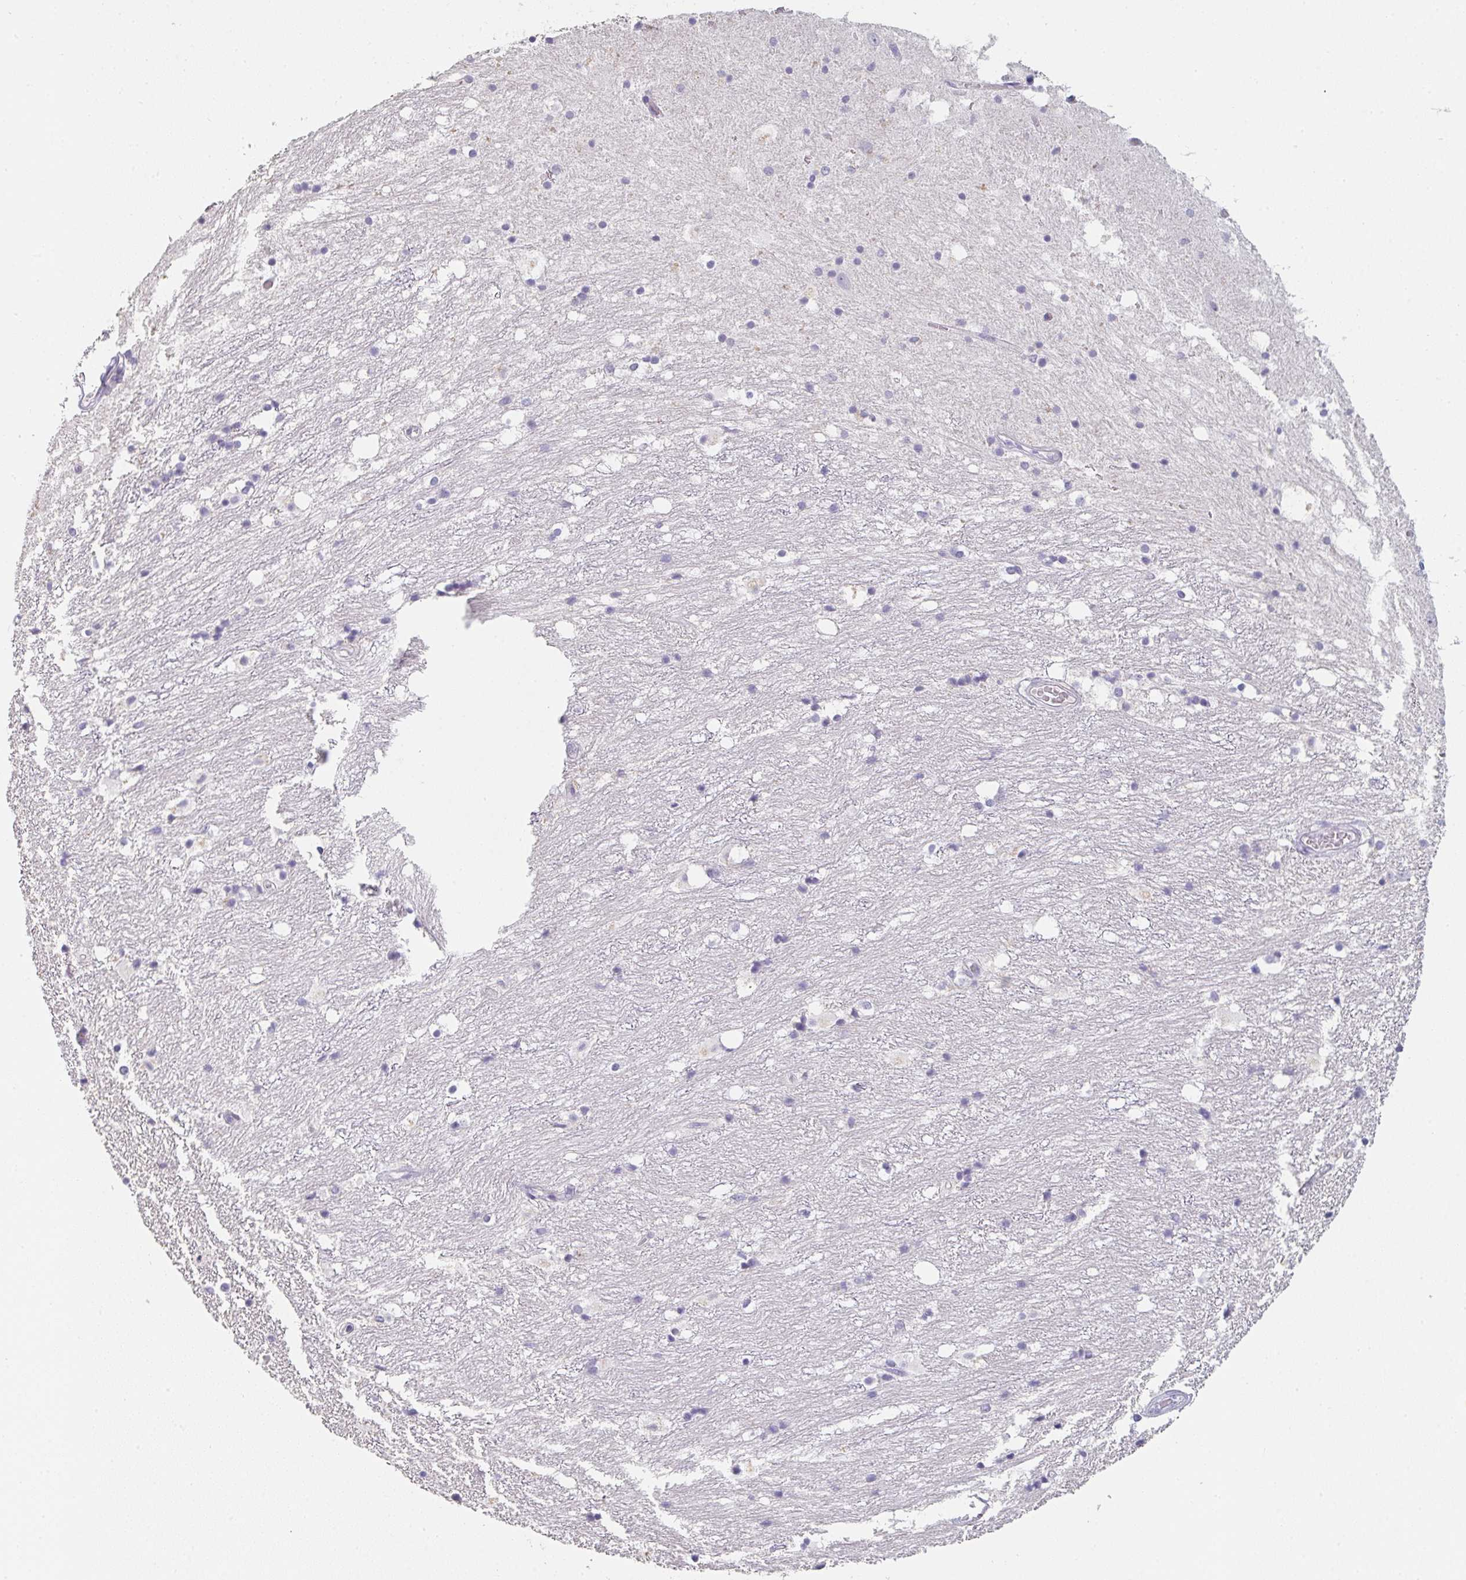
{"staining": {"intensity": "negative", "quantity": "none", "location": "none"}, "tissue": "hippocampus", "cell_type": "Glial cells", "image_type": "normal", "snomed": [{"axis": "morphology", "description": "Normal tissue, NOS"}, {"axis": "topography", "description": "Hippocampus"}], "caption": "Immunohistochemistry photomicrograph of unremarkable hippocampus: human hippocampus stained with DAB (3,3'-diaminobenzidine) demonstrates no significant protein positivity in glial cells. (DAB (3,3'-diaminobenzidine) immunohistochemistry (IHC) with hematoxylin counter stain).", "gene": "C1QTNF8", "patient": {"sex": "female", "age": 52}}